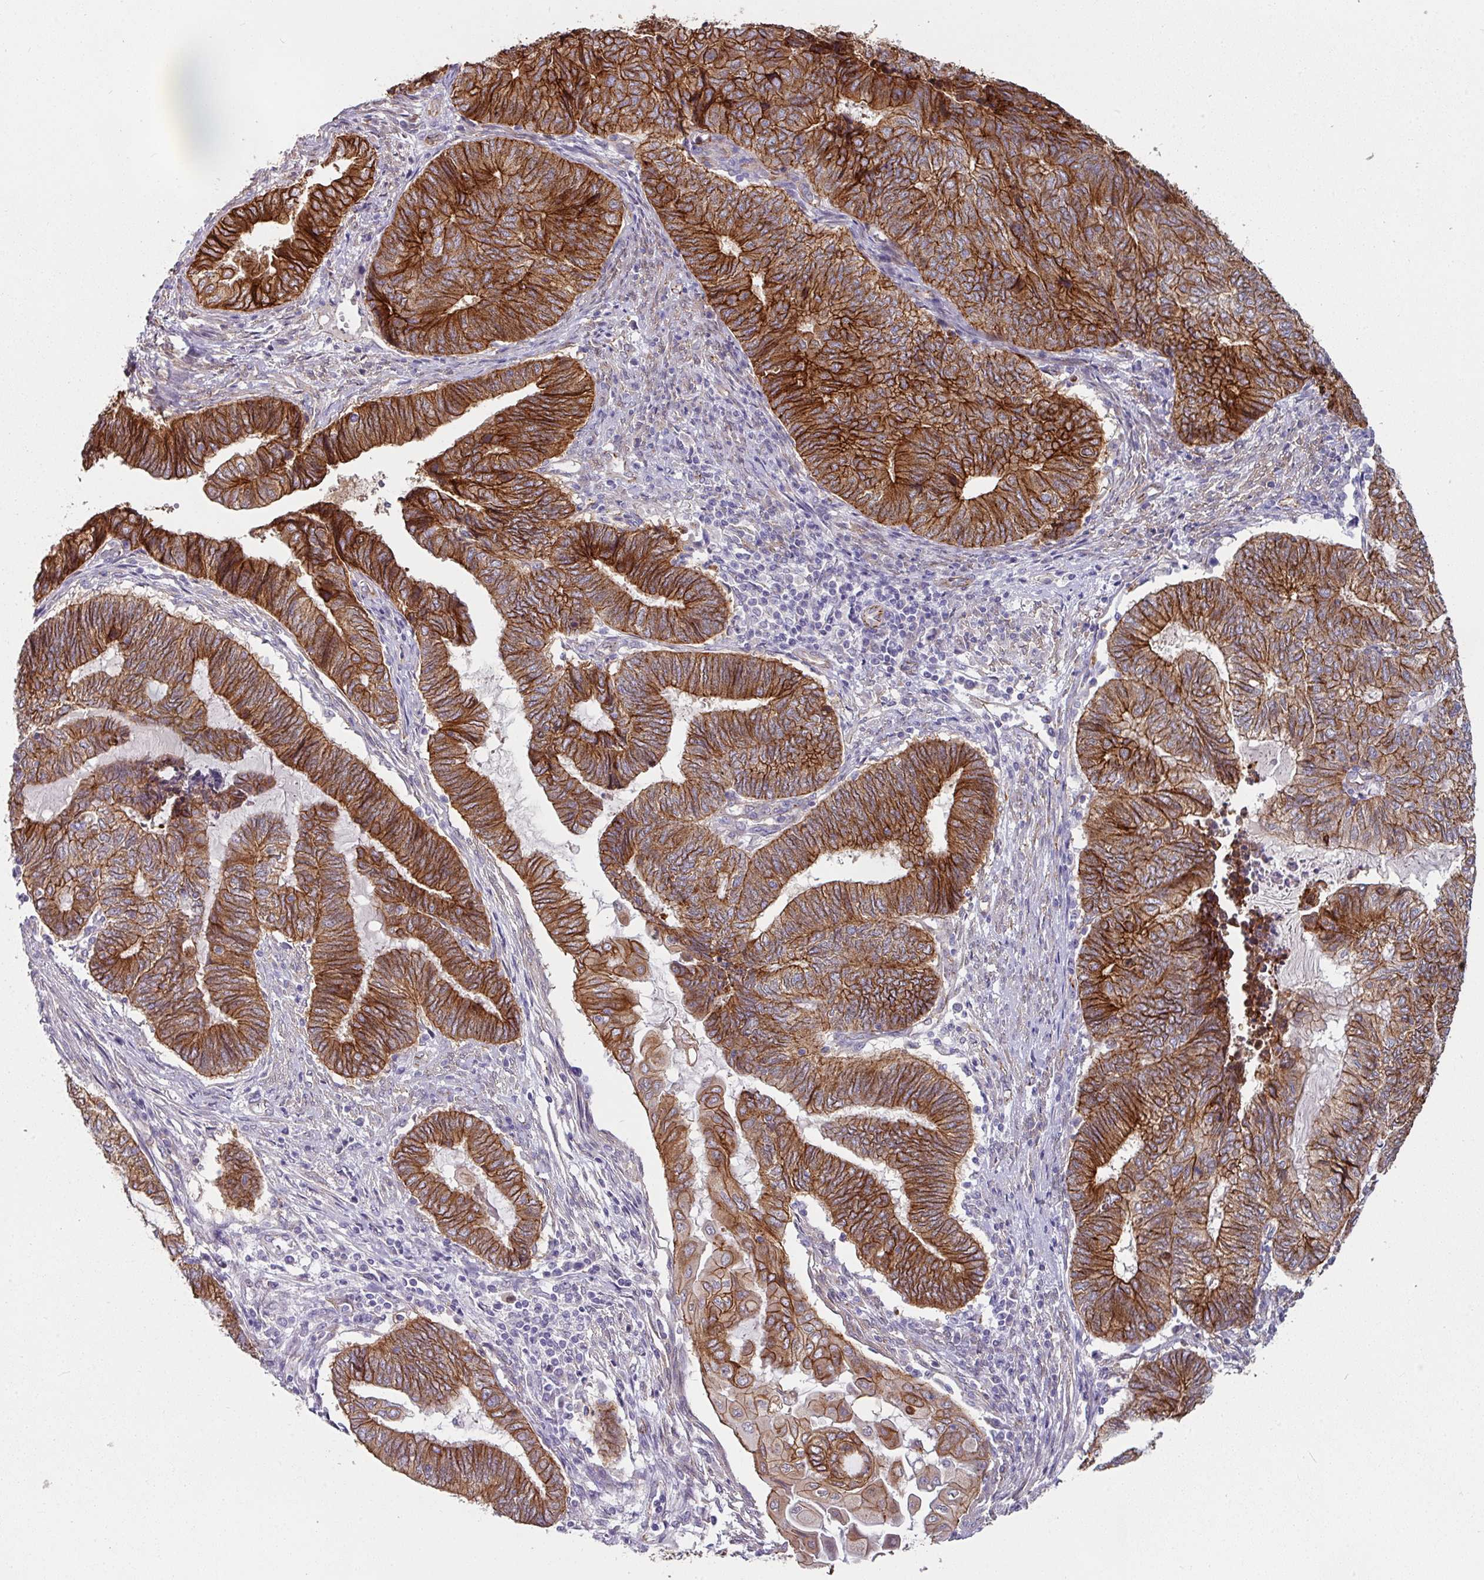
{"staining": {"intensity": "strong", "quantity": ">75%", "location": "cytoplasmic/membranous"}, "tissue": "endometrial cancer", "cell_type": "Tumor cells", "image_type": "cancer", "snomed": [{"axis": "morphology", "description": "Adenocarcinoma, NOS"}, {"axis": "topography", "description": "Uterus"}, {"axis": "topography", "description": "Endometrium"}], "caption": "High-magnification brightfield microscopy of endometrial cancer (adenocarcinoma) stained with DAB (3,3'-diaminobenzidine) (brown) and counterstained with hematoxylin (blue). tumor cells exhibit strong cytoplasmic/membranous staining is identified in about>75% of cells.", "gene": "JUP", "patient": {"sex": "female", "age": 70}}